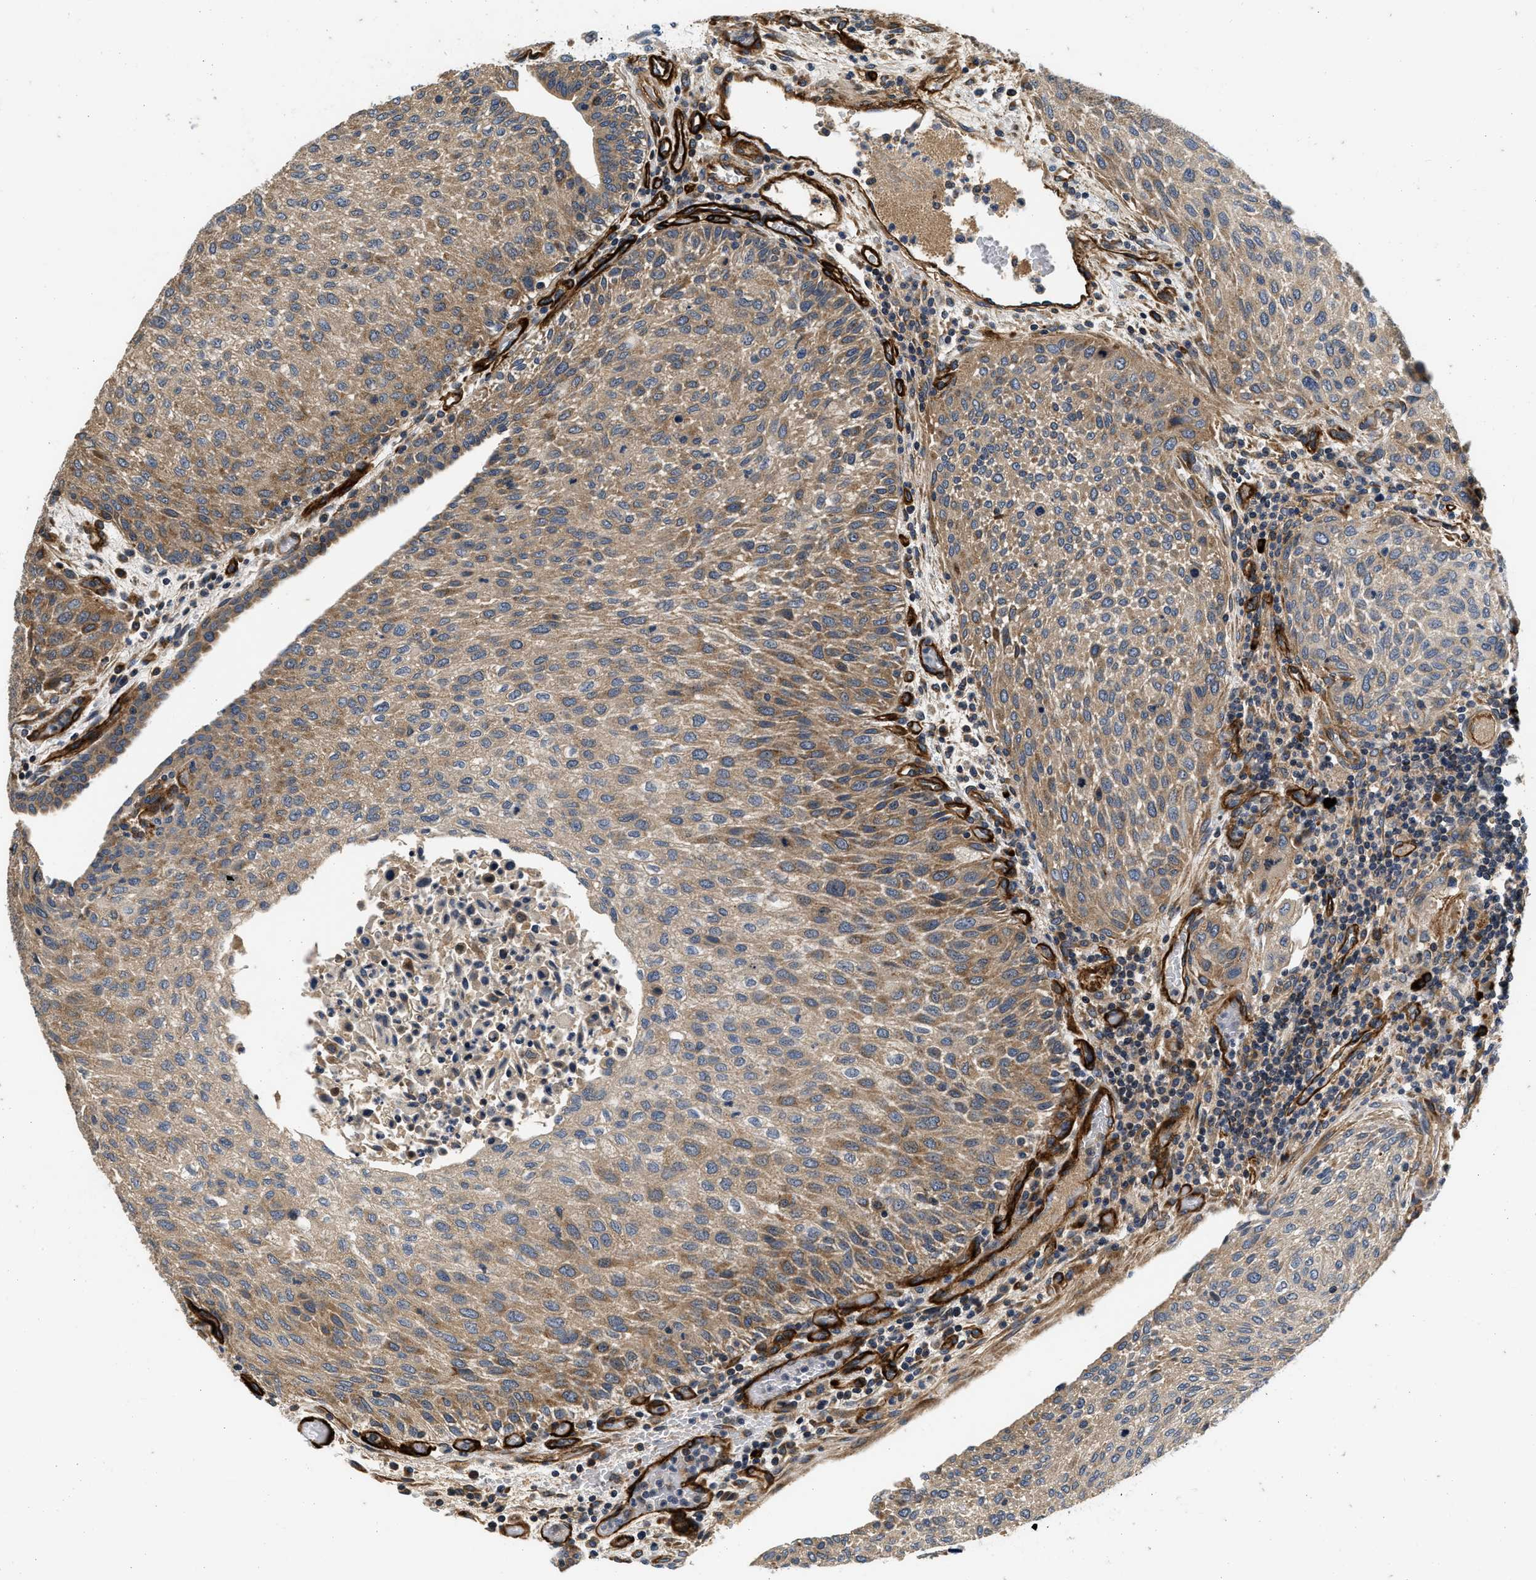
{"staining": {"intensity": "moderate", "quantity": ">75%", "location": "cytoplasmic/membranous"}, "tissue": "urothelial cancer", "cell_type": "Tumor cells", "image_type": "cancer", "snomed": [{"axis": "morphology", "description": "Urothelial carcinoma, Low grade"}, {"axis": "morphology", "description": "Urothelial carcinoma, High grade"}, {"axis": "topography", "description": "Urinary bladder"}], "caption": "Protein expression analysis of human urothelial cancer reveals moderate cytoplasmic/membranous positivity in approximately >75% of tumor cells.", "gene": "NME6", "patient": {"sex": "male", "age": 35}}